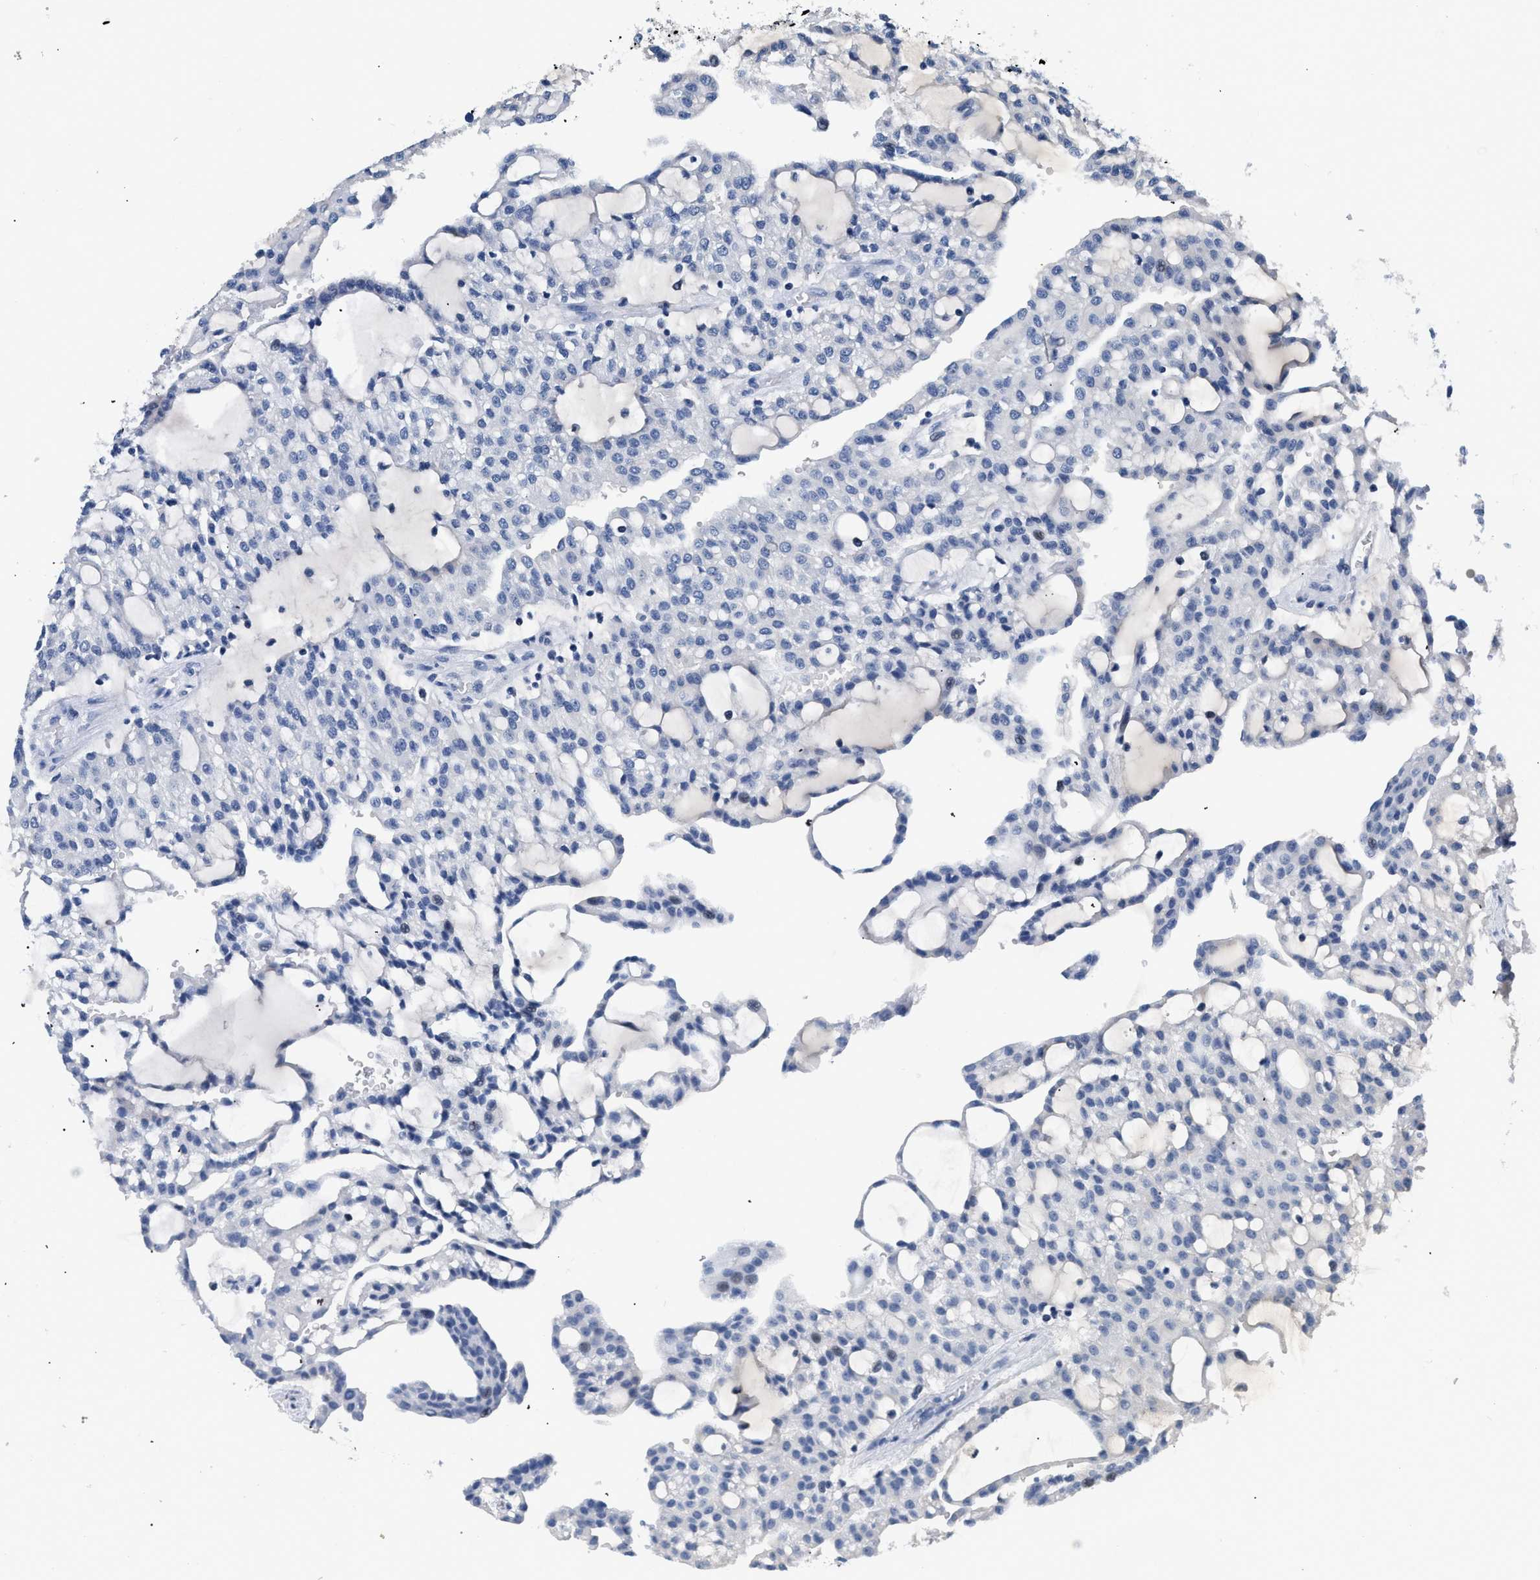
{"staining": {"intensity": "negative", "quantity": "none", "location": "none"}, "tissue": "renal cancer", "cell_type": "Tumor cells", "image_type": "cancer", "snomed": [{"axis": "morphology", "description": "Adenocarcinoma, NOS"}, {"axis": "topography", "description": "Kidney"}], "caption": "A high-resolution photomicrograph shows immunohistochemistry (IHC) staining of renal adenocarcinoma, which reveals no significant expression in tumor cells. Brightfield microscopy of IHC stained with DAB (3,3'-diaminobenzidine) (brown) and hematoxylin (blue), captured at high magnification.", "gene": "PCK2", "patient": {"sex": "male", "age": 63}}